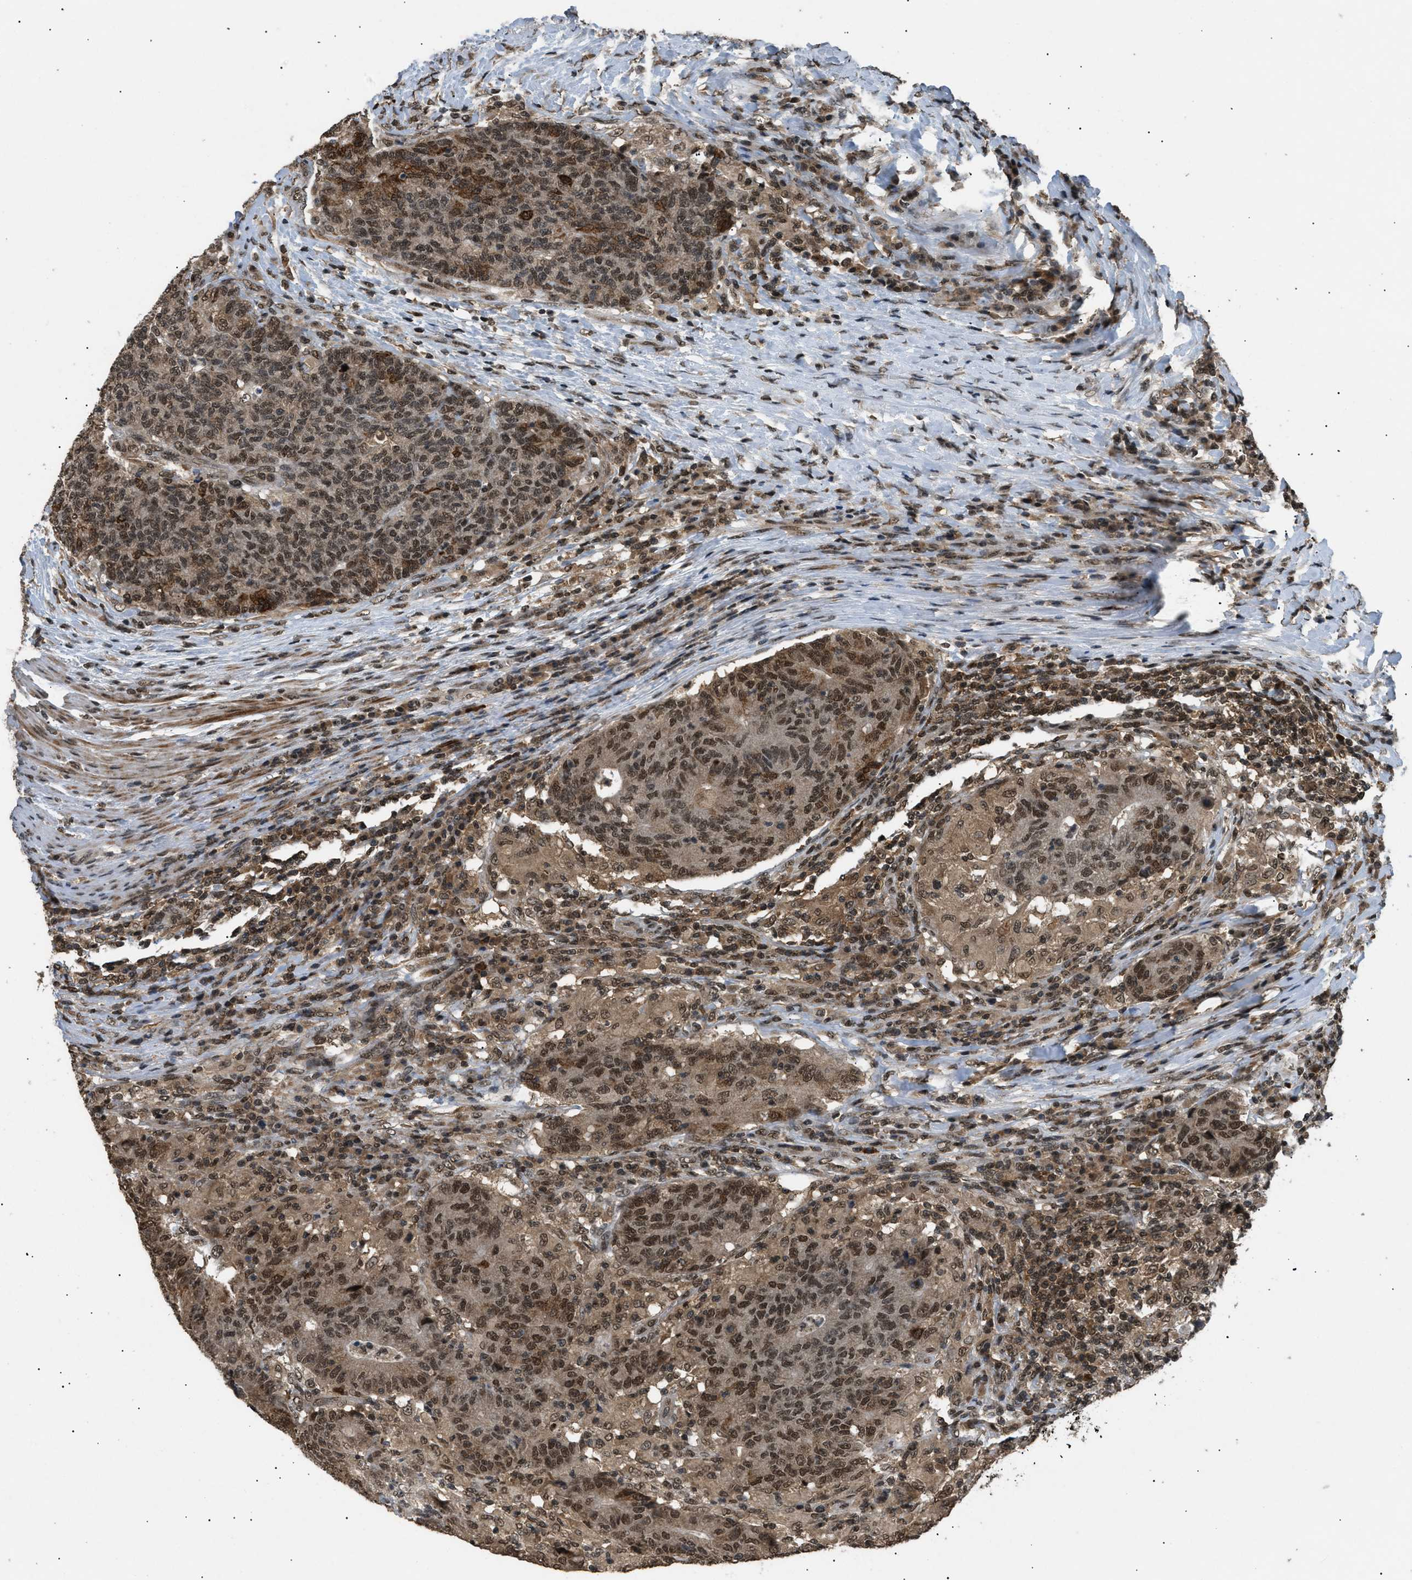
{"staining": {"intensity": "moderate", "quantity": ">75%", "location": "cytoplasmic/membranous,nuclear"}, "tissue": "colorectal cancer", "cell_type": "Tumor cells", "image_type": "cancer", "snomed": [{"axis": "morphology", "description": "Normal tissue, NOS"}, {"axis": "morphology", "description": "Adenocarcinoma, NOS"}, {"axis": "topography", "description": "Colon"}], "caption": "Immunohistochemical staining of colorectal cancer reveals moderate cytoplasmic/membranous and nuclear protein staining in approximately >75% of tumor cells.", "gene": "RBM5", "patient": {"sex": "female", "age": 75}}